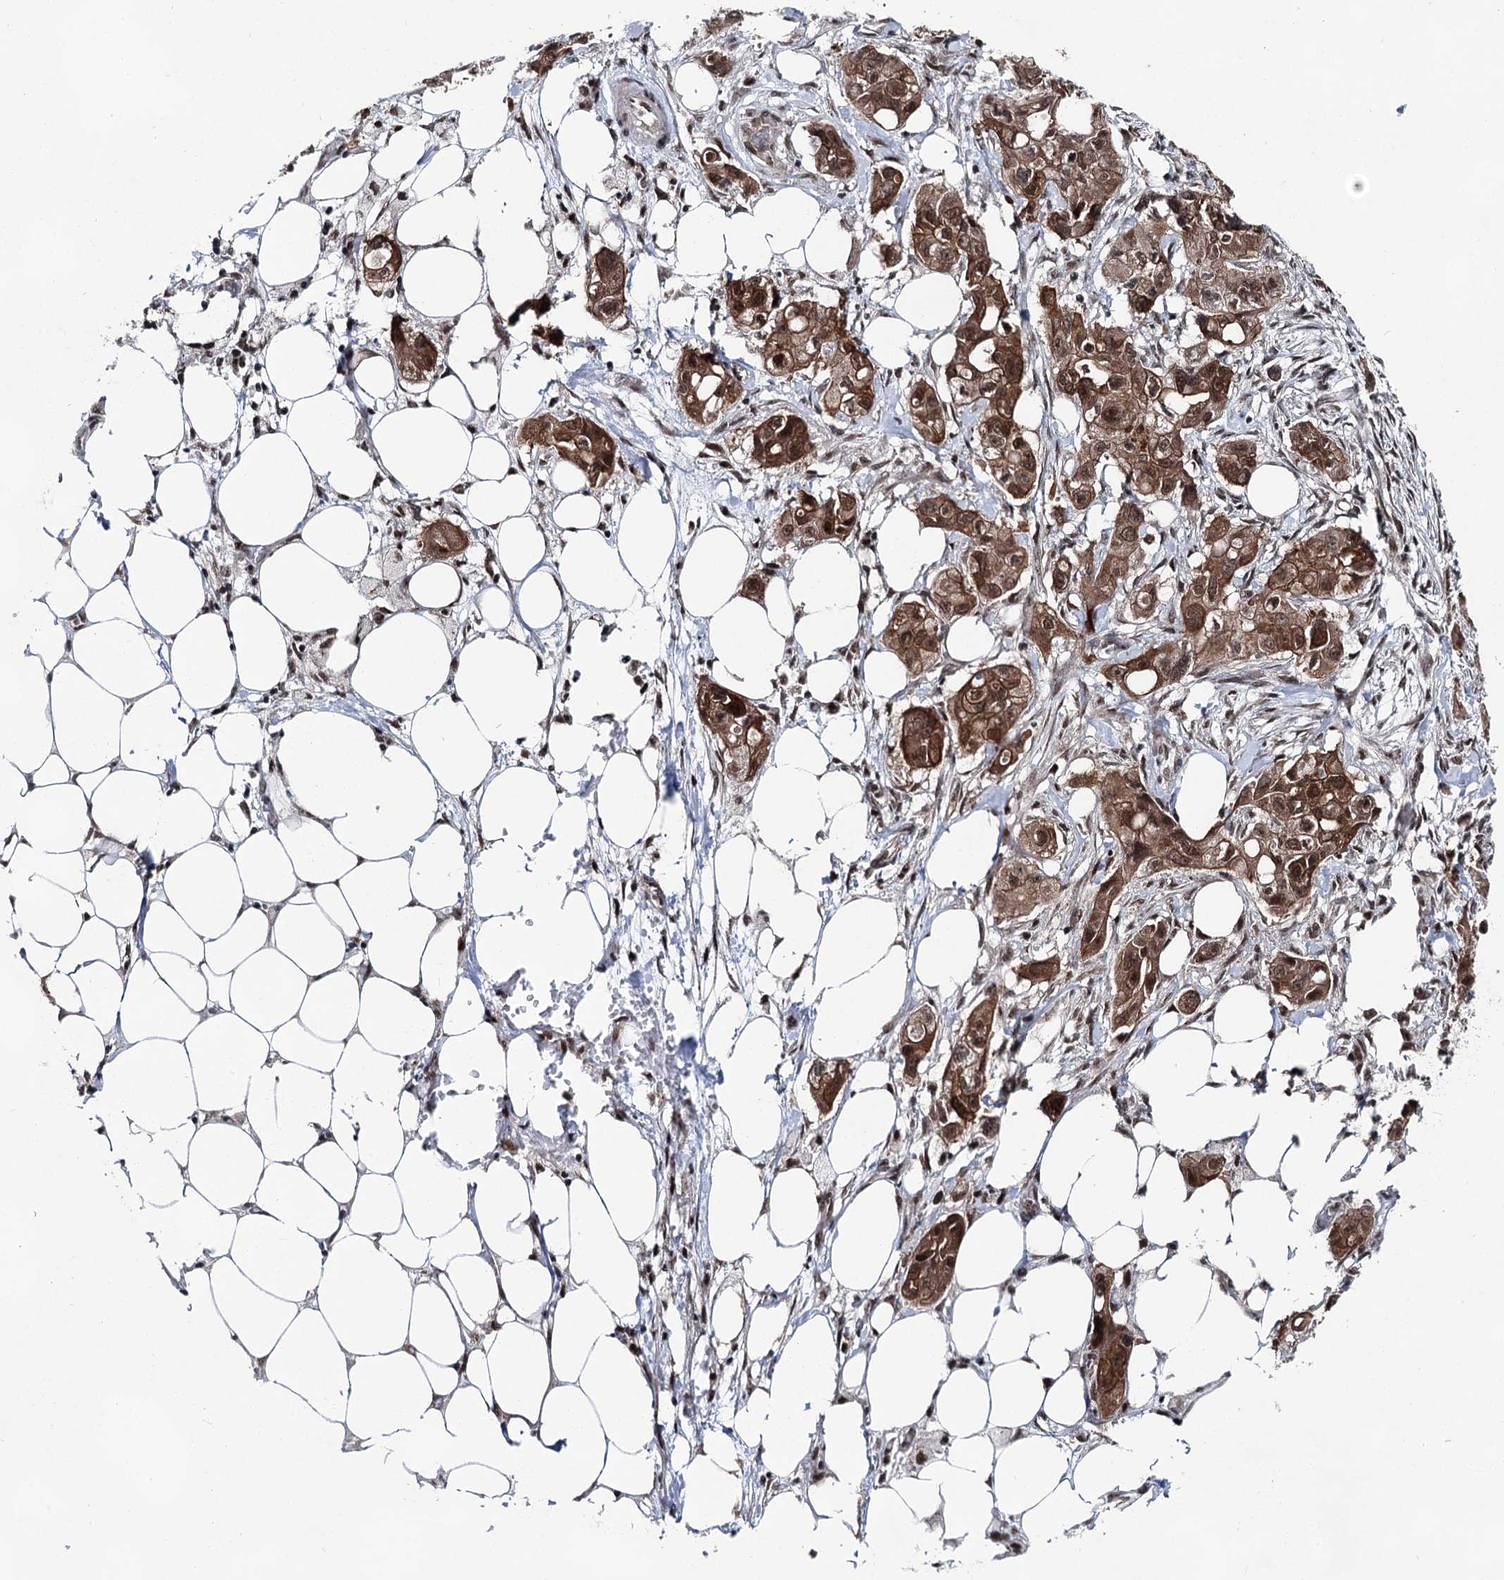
{"staining": {"intensity": "moderate", "quantity": ">75%", "location": "cytoplasmic/membranous,nuclear"}, "tissue": "pancreatic cancer", "cell_type": "Tumor cells", "image_type": "cancer", "snomed": [{"axis": "morphology", "description": "Adenocarcinoma, NOS"}, {"axis": "topography", "description": "Pancreas"}], "caption": "Pancreatic cancer tissue shows moderate cytoplasmic/membranous and nuclear staining in about >75% of tumor cells", "gene": "ZCCHC8", "patient": {"sex": "male", "age": 75}}